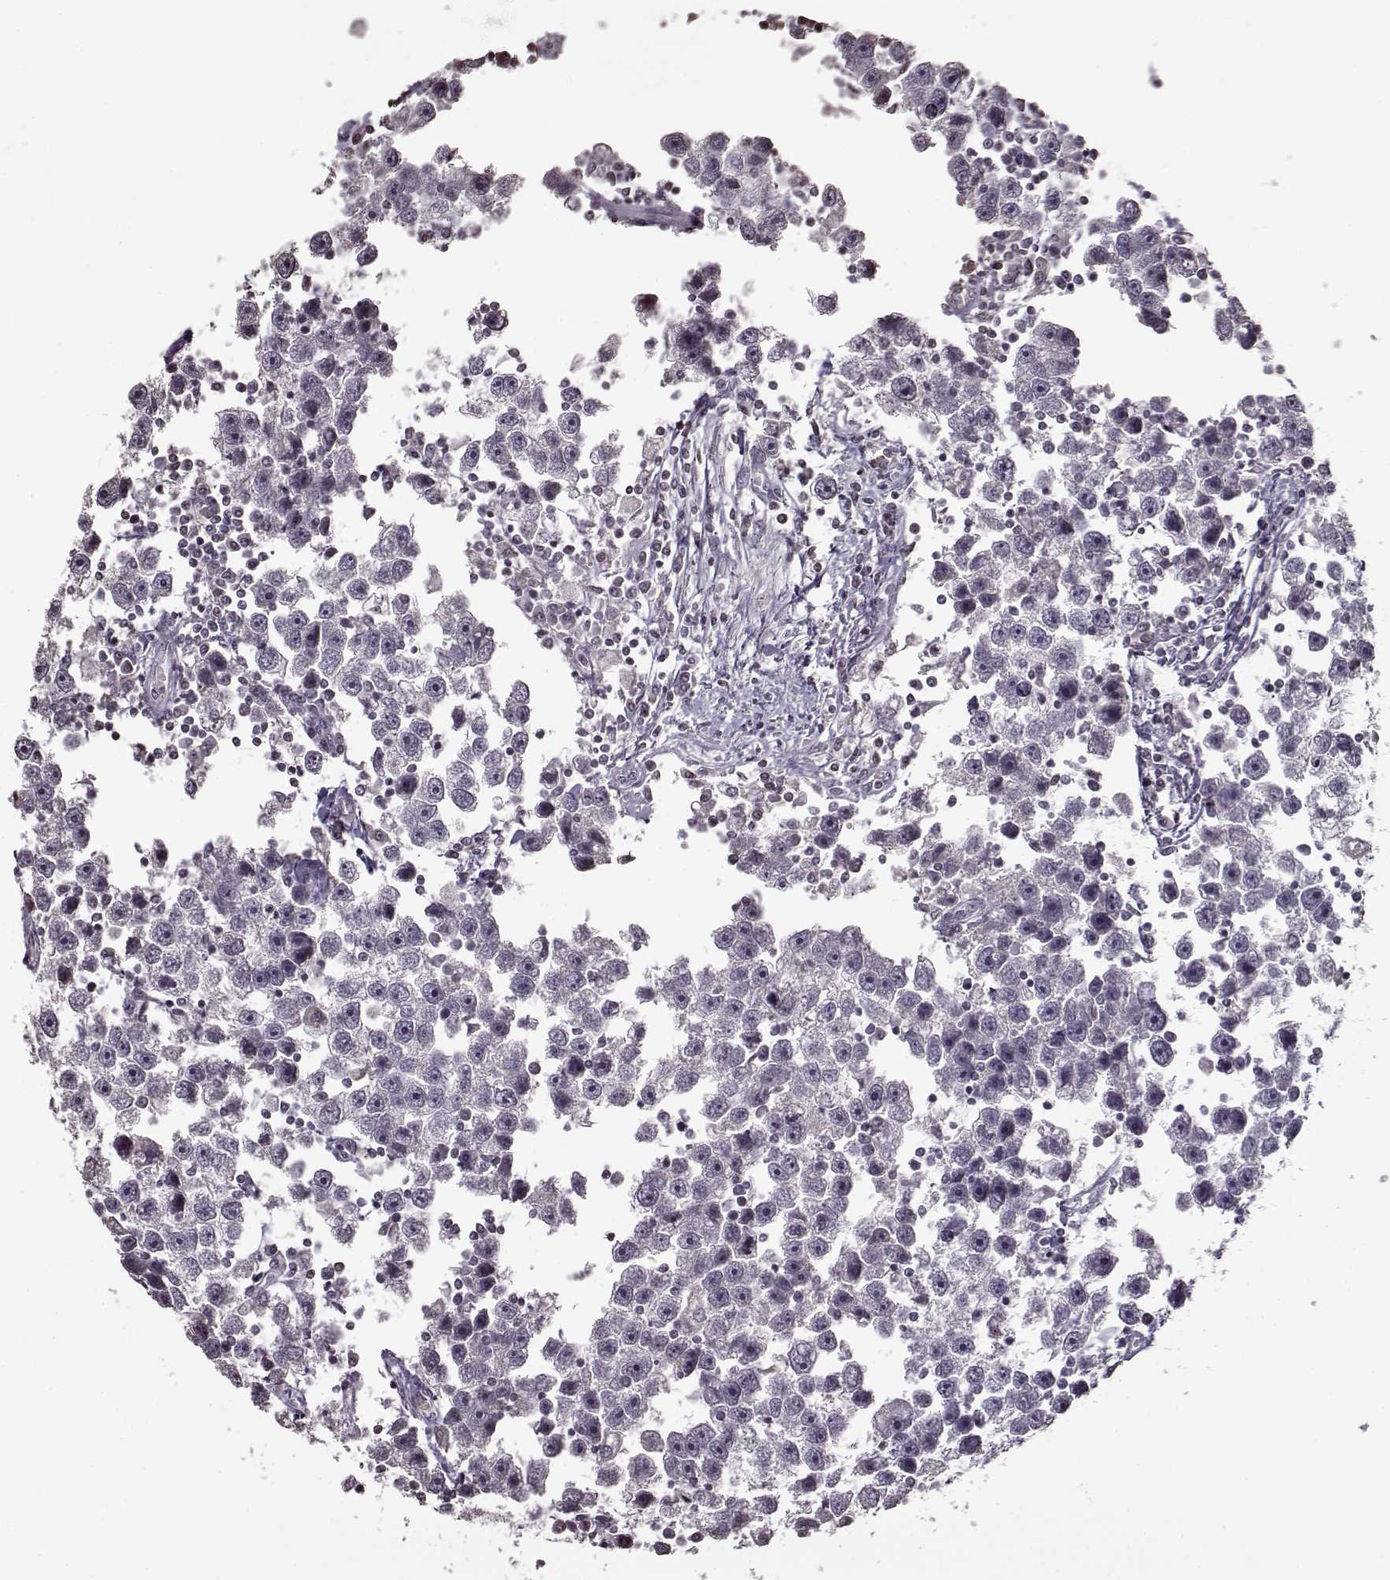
{"staining": {"intensity": "negative", "quantity": "none", "location": "none"}, "tissue": "testis cancer", "cell_type": "Tumor cells", "image_type": "cancer", "snomed": [{"axis": "morphology", "description": "Seminoma, NOS"}, {"axis": "topography", "description": "Testis"}], "caption": "Immunohistochemistry (IHC) micrograph of neoplastic tissue: human seminoma (testis) stained with DAB reveals no significant protein expression in tumor cells.", "gene": "FSHB", "patient": {"sex": "male", "age": 30}}